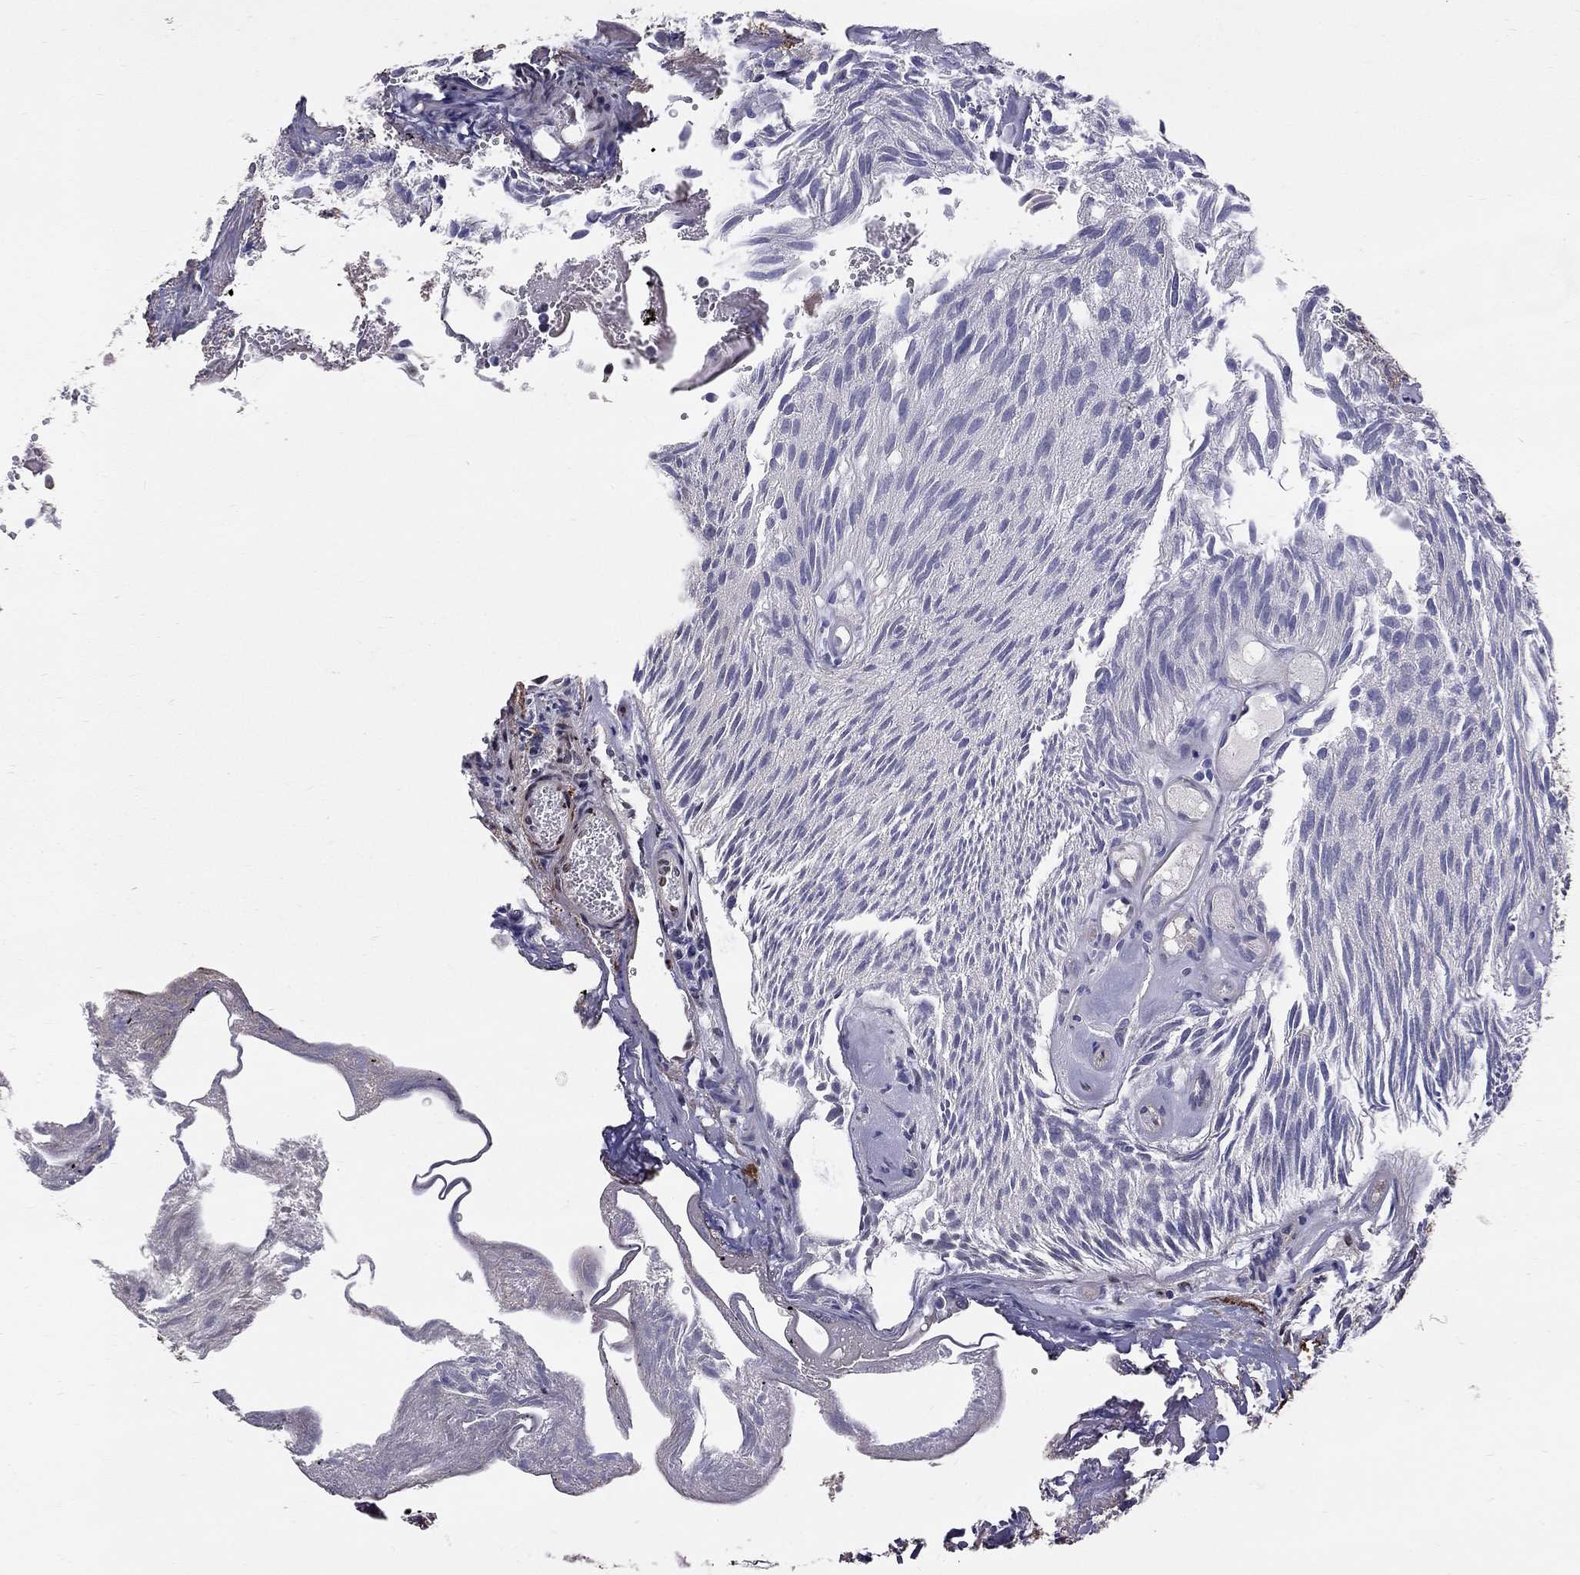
{"staining": {"intensity": "negative", "quantity": "none", "location": "none"}, "tissue": "urothelial cancer", "cell_type": "Tumor cells", "image_type": "cancer", "snomed": [{"axis": "morphology", "description": "Urothelial carcinoma, Low grade"}, {"axis": "topography", "description": "Urinary bladder"}], "caption": "The immunohistochemistry micrograph has no significant expression in tumor cells of urothelial carcinoma (low-grade) tissue.", "gene": "GJB4", "patient": {"sex": "female", "age": 87}}